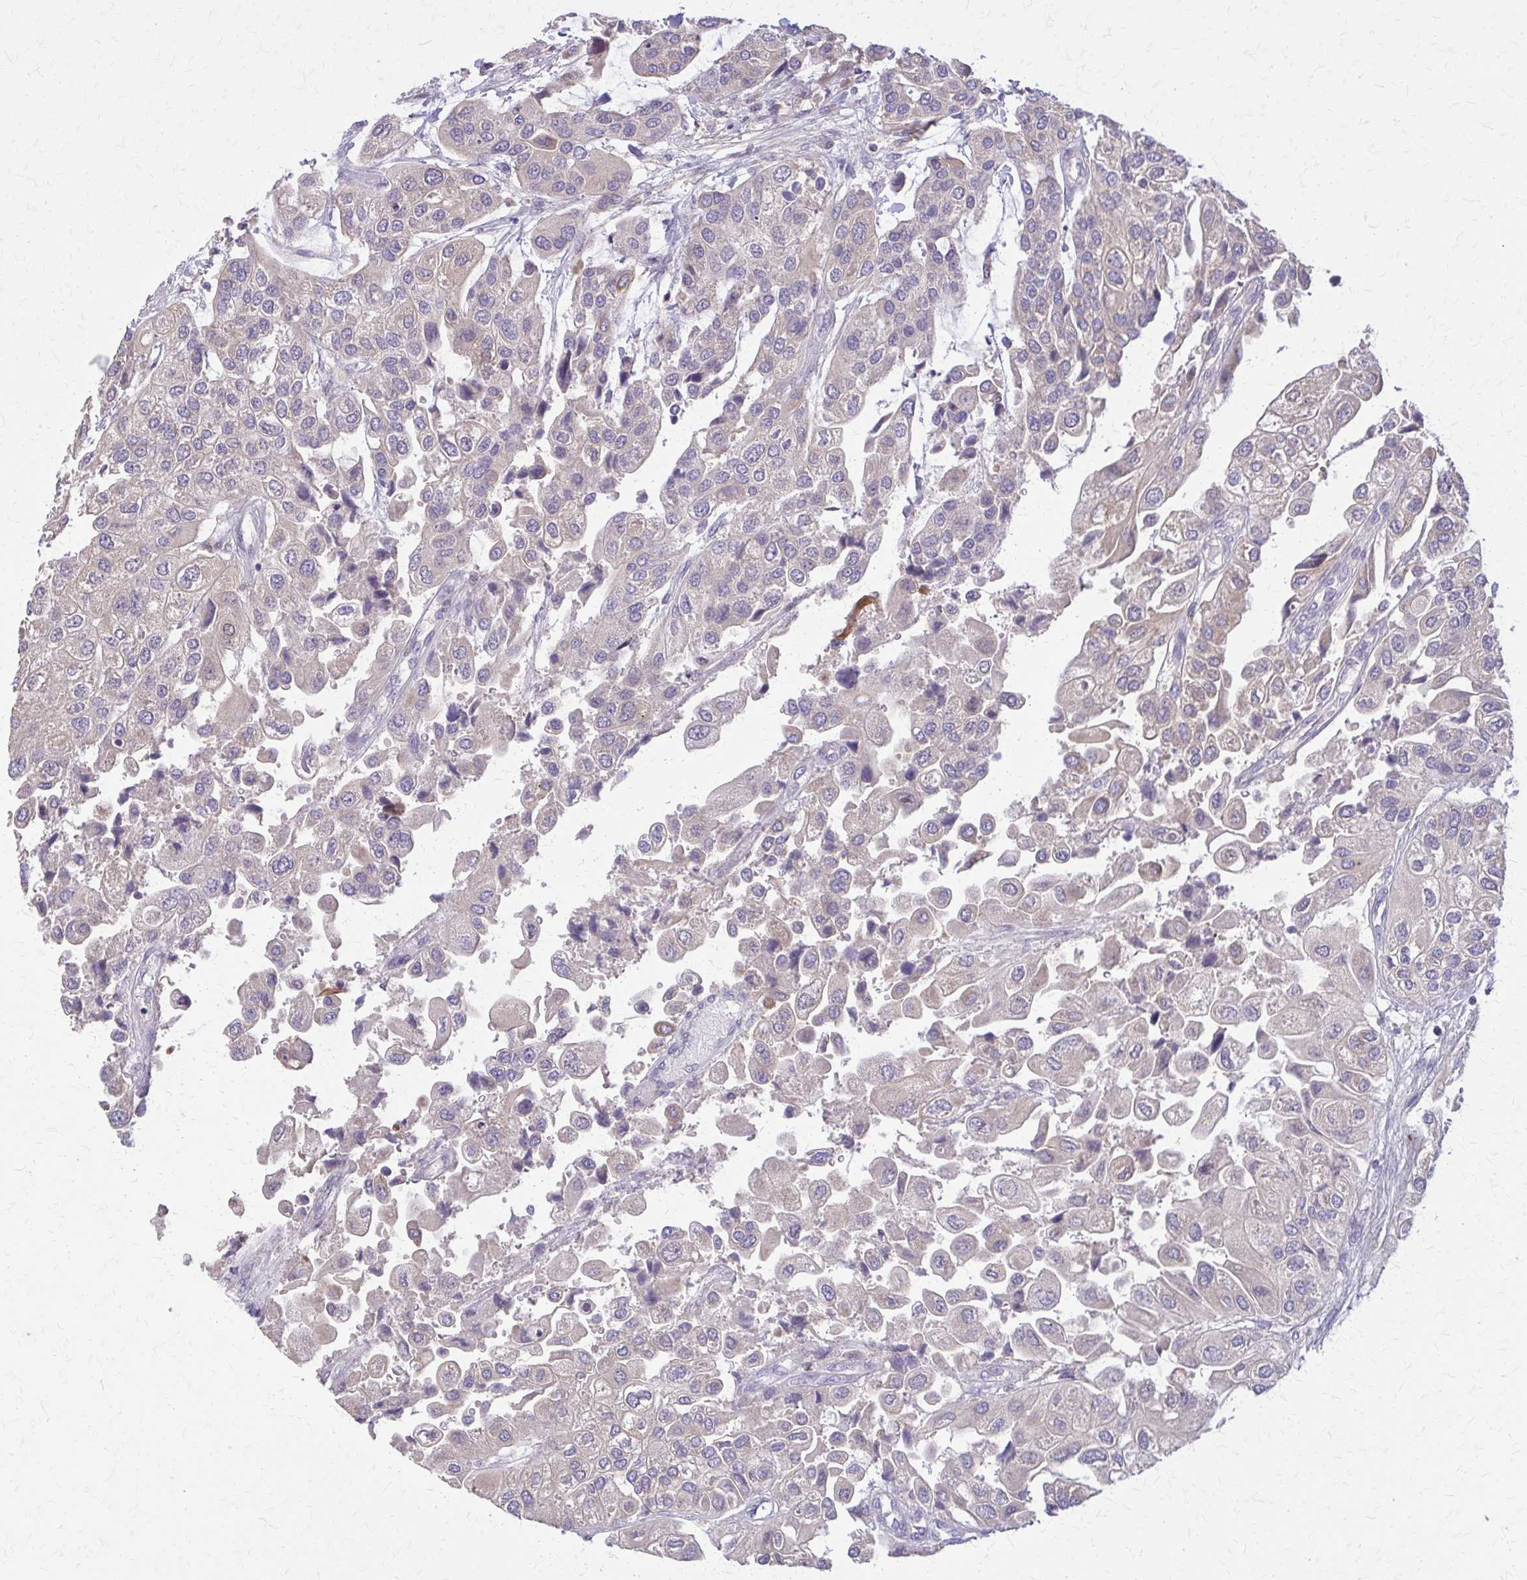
{"staining": {"intensity": "moderate", "quantity": "25%-75%", "location": "cytoplasmic/membranous"}, "tissue": "urothelial cancer", "cell_type": "Tumor cells", "image_type": "cancer", "snomed": [{"axis": "morphology", "description": "Urothelial carcinoma, High grade"}, {"axis": "topography", "description": "Urinary bladder"}], "caption": "A brown stain shows moderate cytoplasmic/membranous expression of a protein in high-grade urothelial carcinoma tumor cells.", "gene": "NRBF2", "patient": {"sex": "female", "age": 64}}